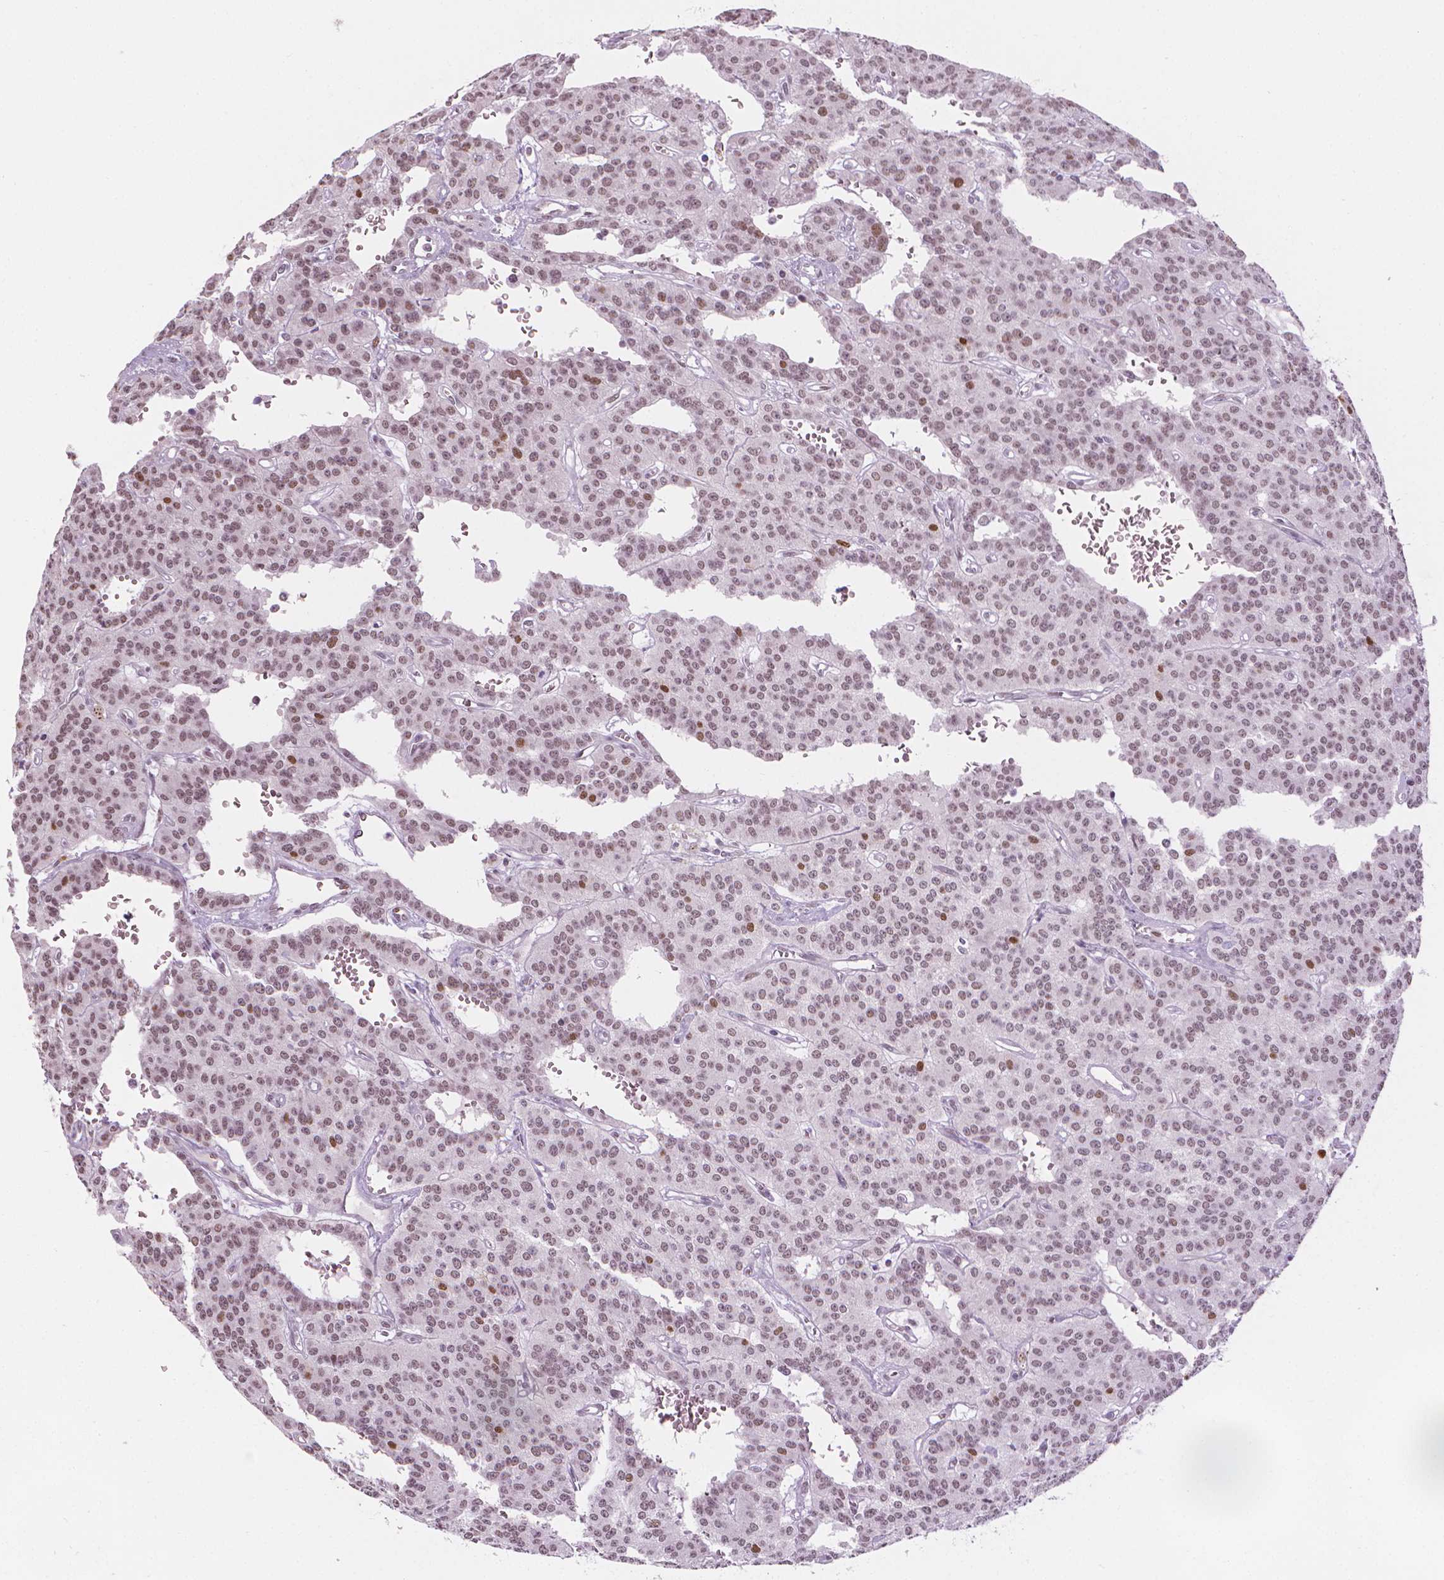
{"staining": {"intensity": "weak", "quantity": "25%-75%", "location": "nuclear"}, "tissue": "carcinoid", "cell_type": "Tumor cells", "image_type": "cancer", "snomed": [{"axis": "morphology", "description": "Carcinoid, malignant, NOS"}, {"axis": "topography", "description": "Lung"}], "caption": "High-magnification brightfield microscopy of carcinoid stained with DAB (3,3'-diaminobenzidine) (brown) and counterstained with hematoxylin (blue). tumor cells exhibit weak nuclear expression is identified in approximately25%-75% of cells. The protein of interest is shown in brown color, while the nuclei are stained blue.", "gene": "CDKN1C", "patient": {"sex": "female", "age": 71}}